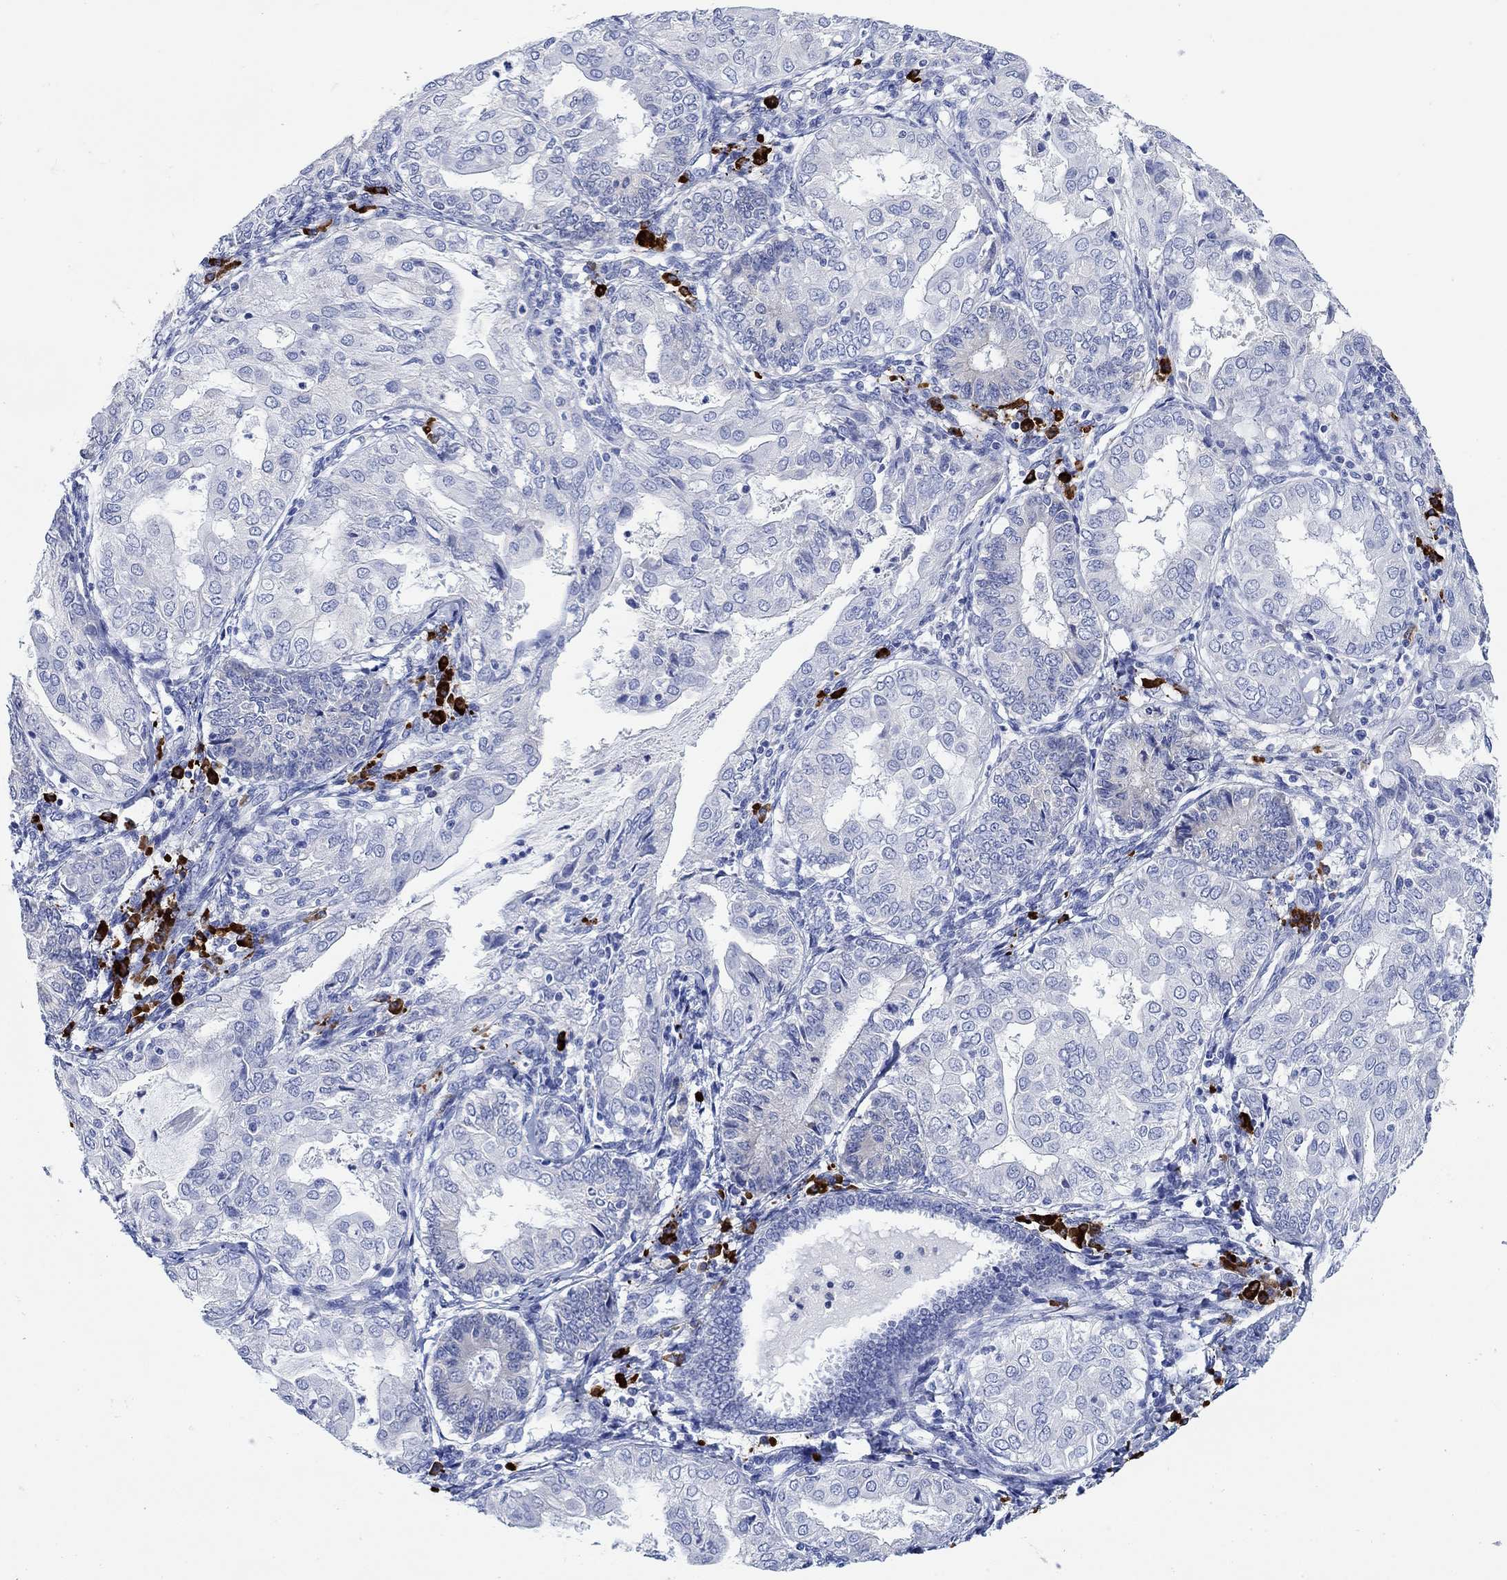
{"staining": {"intensity": "negative", "quantity": "none", "location": "none"}, "tissue": "endometrial cancer", "cell_type": "Tumor cells", "image_type": "cancer", "snomed": [{"axis": "morphology", "description": "Adenocarcinoma, NOS"}, {"axis": "topography", "description": "Endometrium"}], "caption": "Tumor cells show no significant protein expression in endometrial adenocarcinoma.", "gene": "P2RY6", "patient": {"sex": "female", "age": 68}}